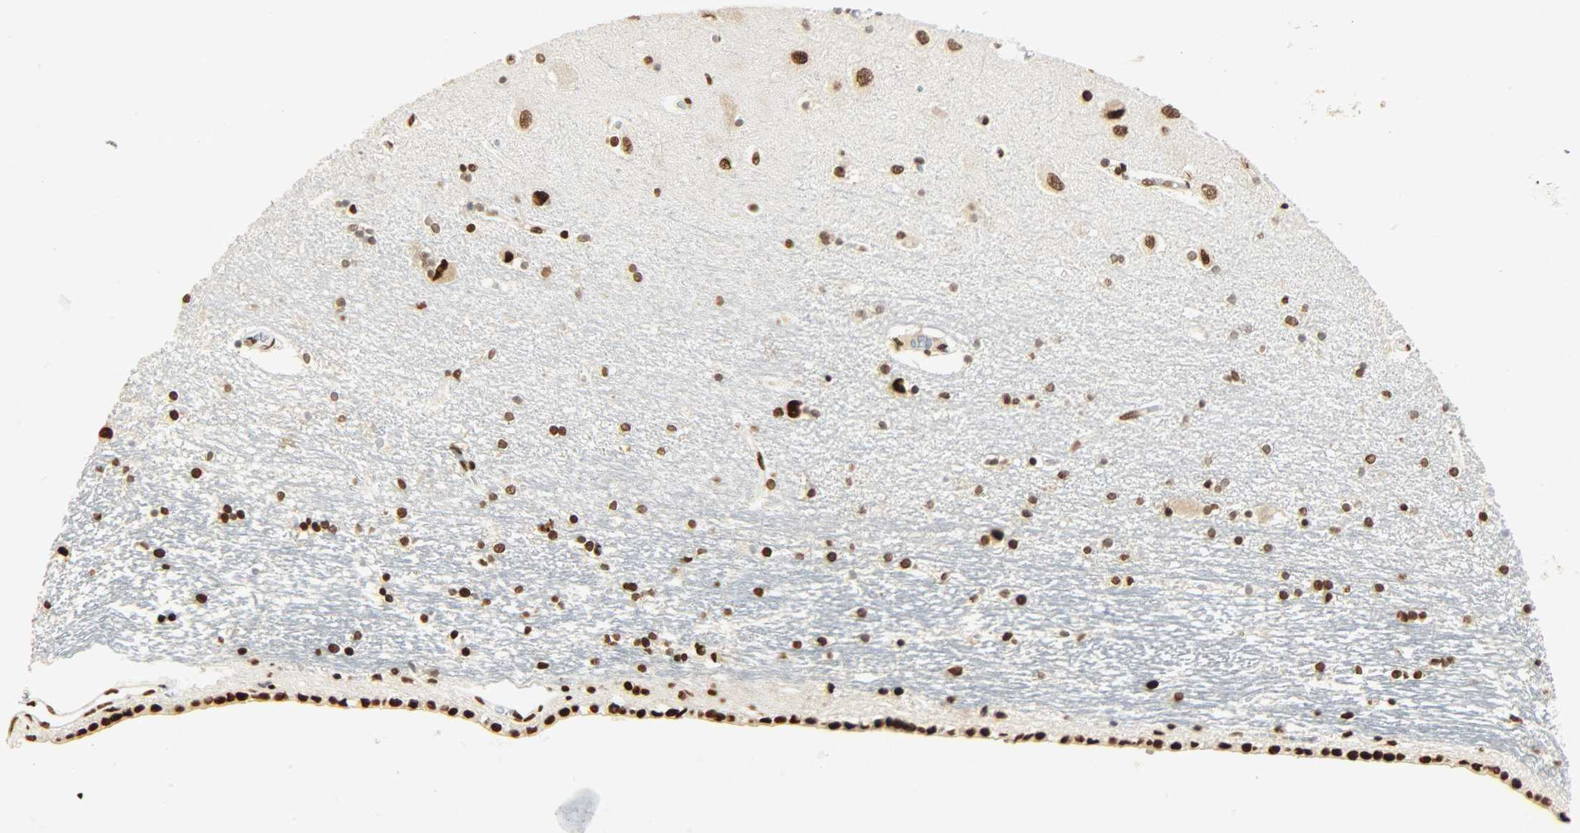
{"staining": {"intensity": "strong", "quantity": ">75%", "location": "nuclear"}, "tissue": "hippocampus", "cell_type": "Glial cells", "image_type": "normal", "snomed": [{"axis": "morphology", "description": "Normal tissue, NOS"}, {"axis": "topography", "description": "Hippocampus"}], "caption": "IHC micrograph of normal human hippocampus stained for a protein (brown), which exhibits high levels of strong nuclear positivity in approximately >75% of glial cells.", "gene": "KHDRBS1", "patient": {"sex": "female", "age": 54}}